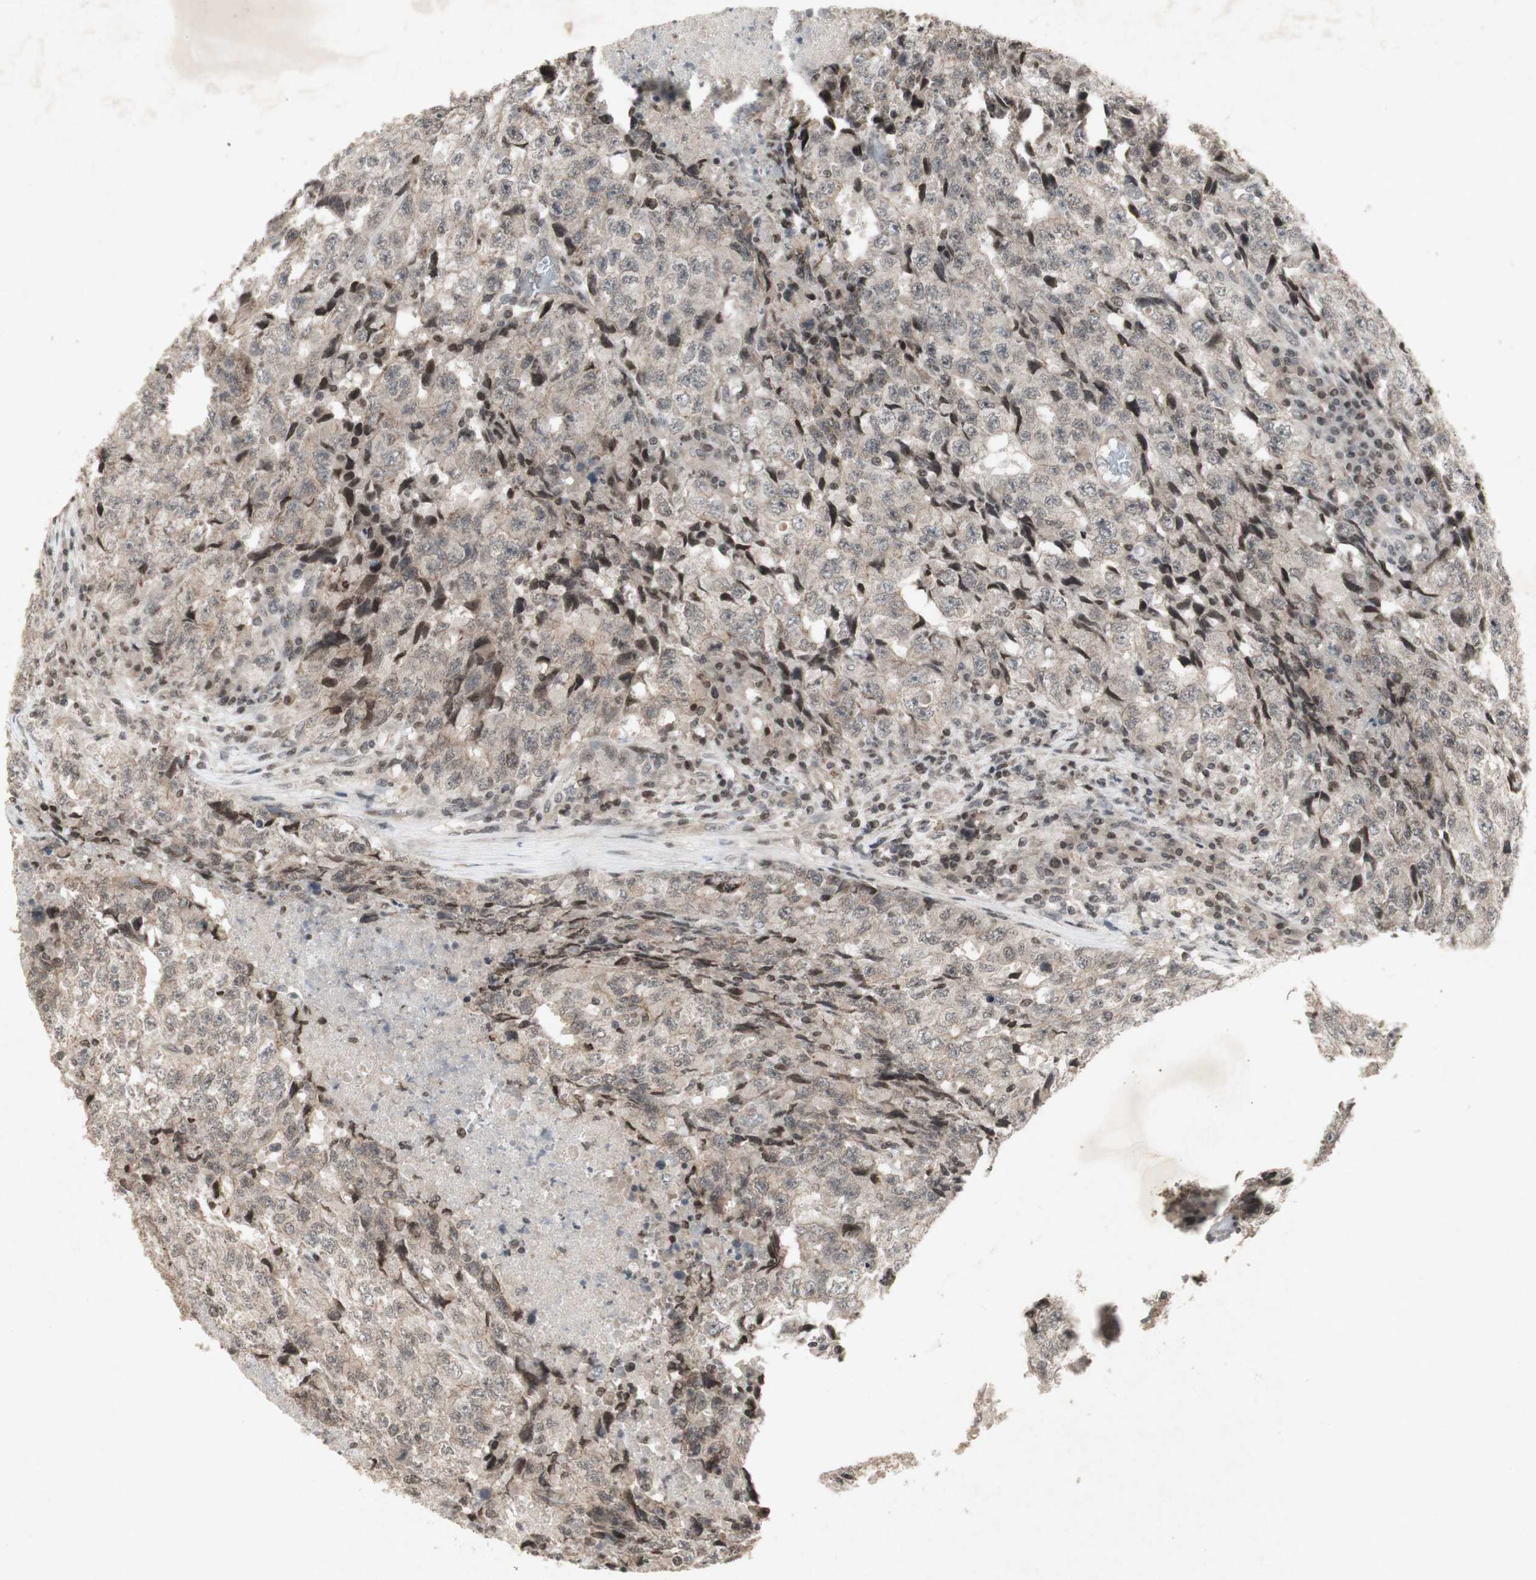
{"staining": {"intensity": "weak", "quantity": ">75%", "location": "cytoplasmic/membranous"}, "tissue": "testis cancer", "cell_type": "Tumor cells", "image_type": "cancer", "snomed": [{"axis": "morphology", "description": "Necrosis, NOS"}, {"axis": "morphology", "description": "Carcinoma, Embryonal, NOS"}, {"axis": "topography", "description": "Testis"}], "caption": "Embryonal carcinoma (testis) was stained to show a protein in brown. There is low levels of weak cytoplasmic/membranous positivity in approximately >75% of tumor cells. (IHC, brightfield microscopy, high magnification).", "gene": "PLXNA1", "patient": {"sex": "male", "age": 19}}